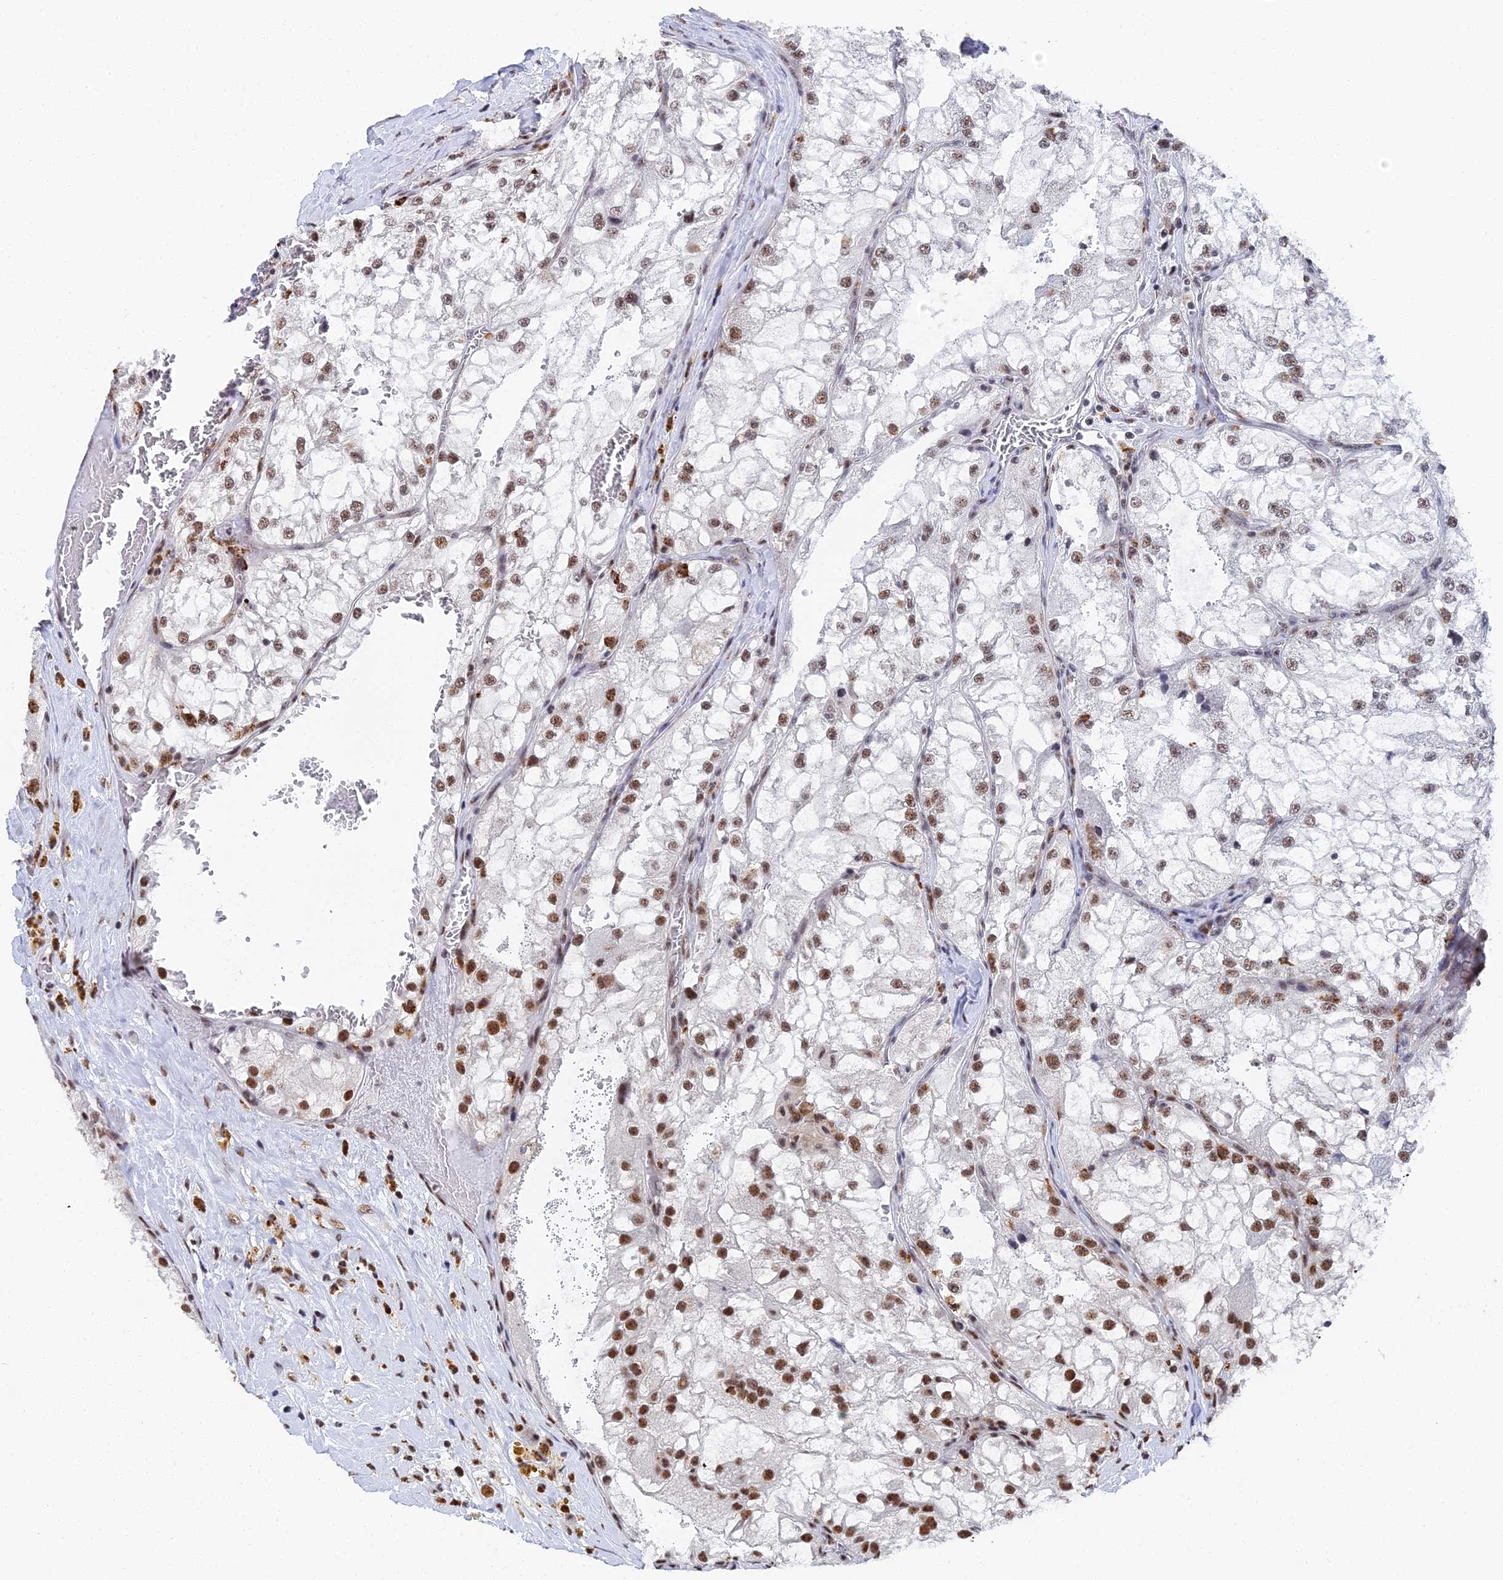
{"staining": {"intensity": "strong", "quantity": "25%-75%", "location": "nuclear"}, "tissue": "renal cancer", "cell_type": "Tumor cells", "image_type": "cancer", "snomed": [{"axis": "morphology", "description": "Adenocarcinoma, NOS"}, {"axis": "topography", "description": "Kidney"}], "caption": "IHC (DAB (3,3'-diaminobenzidine)) staining of human renal adenocarcinoma shows strong nuclear protein positivity in approximately 25%-75% of tumor cells. (DAB (3,3'-diaminobenzidine) = brown stain, brightfield microscopy at high magnification).", "gene": "MAGOHB", "patient": {"sex": "female", "age": 72}}